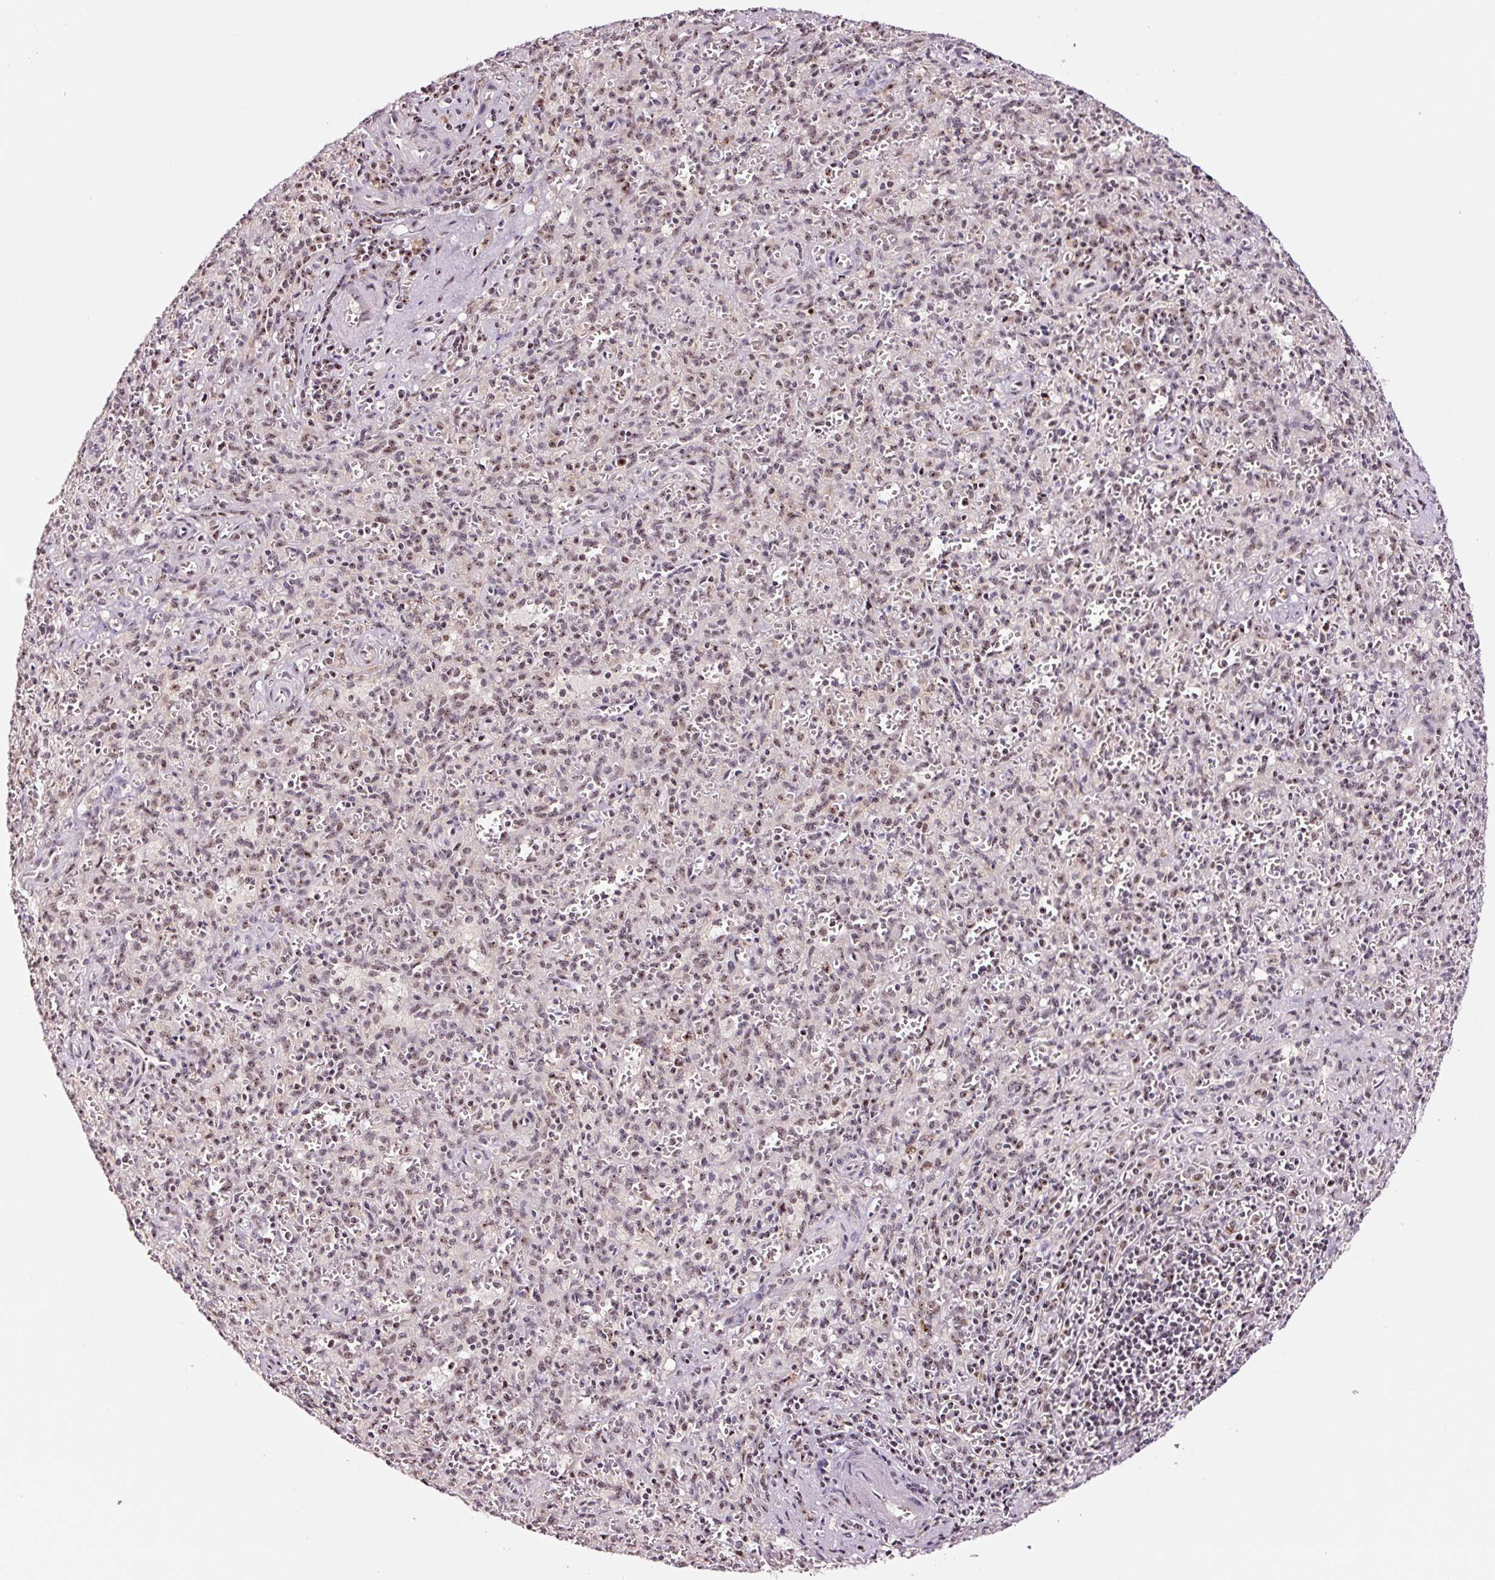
{"staining": {"intensity": "moderate", "quantity": "<25%", "location": "nuclear"}, "tissue": "spleen", "cell_type": "Cells in red pulp", "image_type": "normal", "snomed": [{"axis": "morphology", "description": "Normal tissue, NOS"}, {"axis": "topography", "description": "Spleen"}], "caption": "This histopathology image reveals immunohistochemistry staining of unremarkable spleen, with low moderate nuclear staining in about <25% of cells in red pulp.", "gene": "GNL3", "patient": {"sex": "female", "age": 26}}